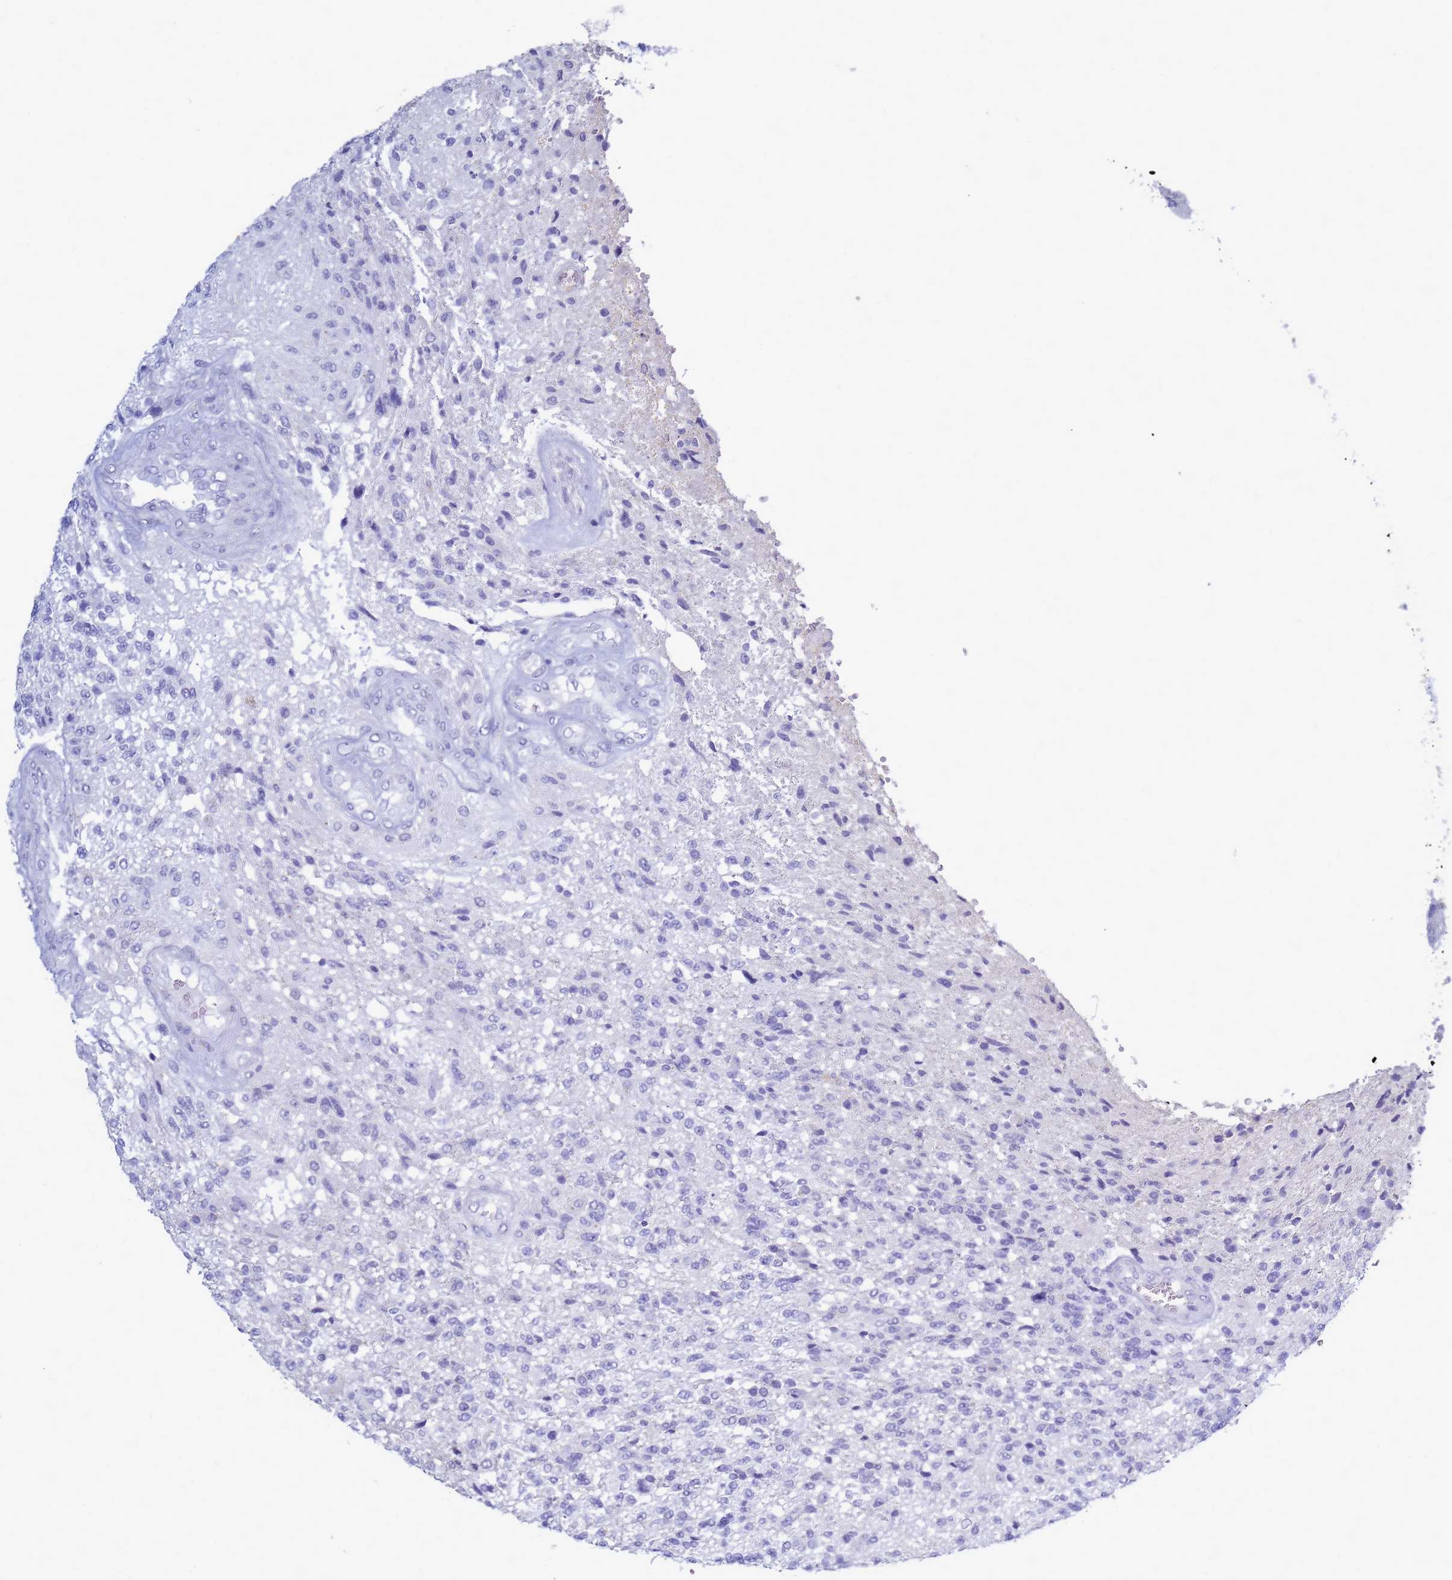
{"staining": {"intensity": "negative", "quantity": "none", "location": "none"}, "tissue": "glioma", "cell_type": "Tumor cells", "image_type": "cancer", "snomed": [{"axis": "morphology", "description": "Glioma, malignant, High grade"}, {"axis": "topography", "description": "Brain"}], "caption": "The photomicrograph demonstrates no significant positivity in tumor cells of glioma. The staining is performed using DAB brown chromogen with nuclei counter-stained in using hematoxylin.", "gene": "B3GNT8", "patient": {"sex": "male", "age": 56}}